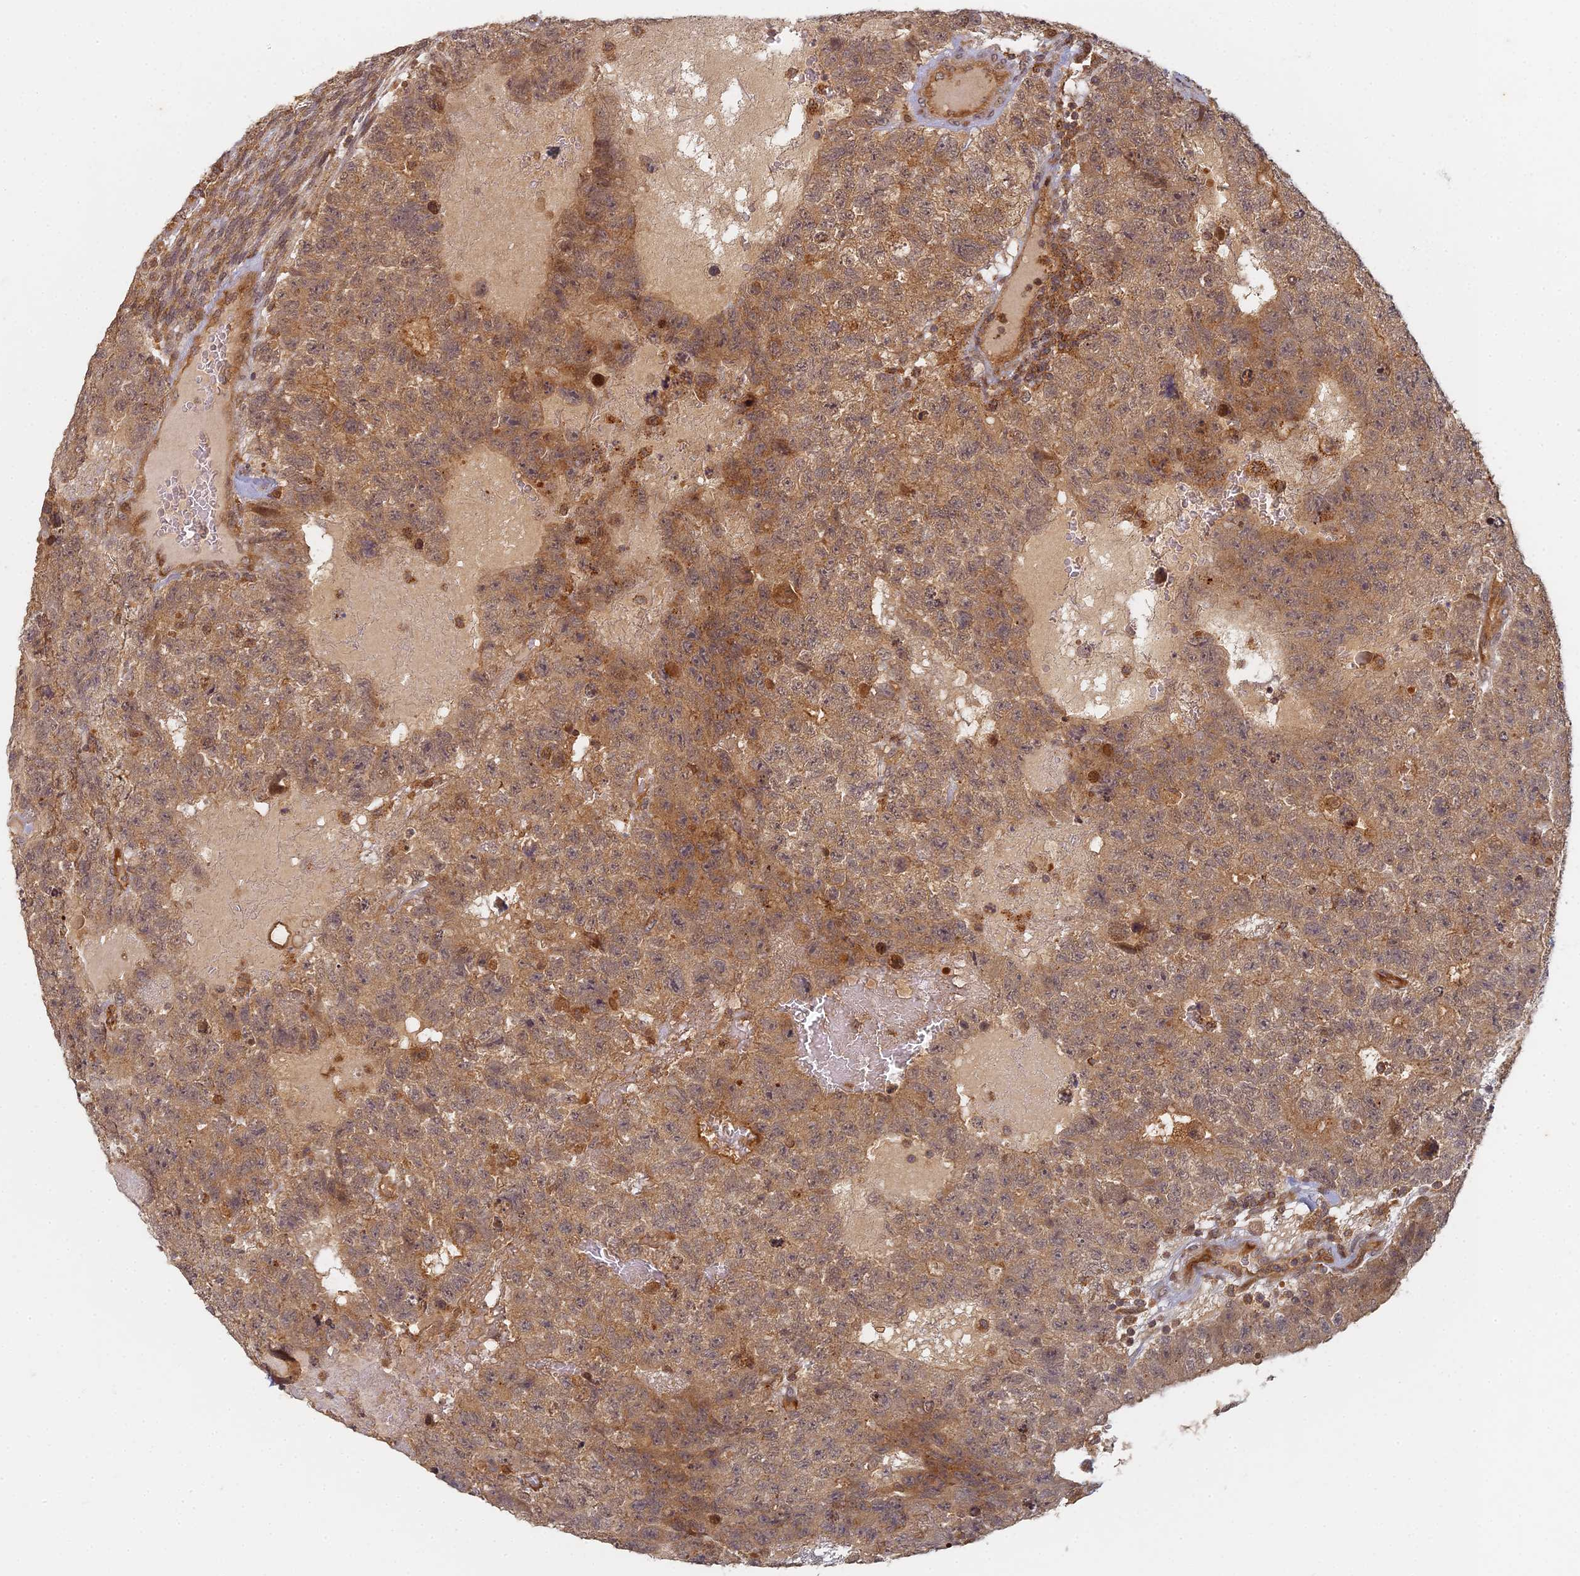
{"staining": {"intensity": "moderate", "quantity": ">75%", "location": "cytoplasmic/membranous"}, "tissue": "testis cancer", "cell_type": "Tumor cells", "image_type": "cancer", "snomed": [{"axis": "morphology", "description": "Carcinoma, Embryonal, NOS"}, {"axis": "topography", "description": "Testis"}], "caption": "The histopathology image displays a brown stain indicating the presence of a protein in the cytoplasmic/membranous of tumor cells in testis cancer. (DAB IHC, brown staining for protein, blue staining for nuclei).", "gene": "INO80D", "patient": {"sex": "male", "age": 26}}